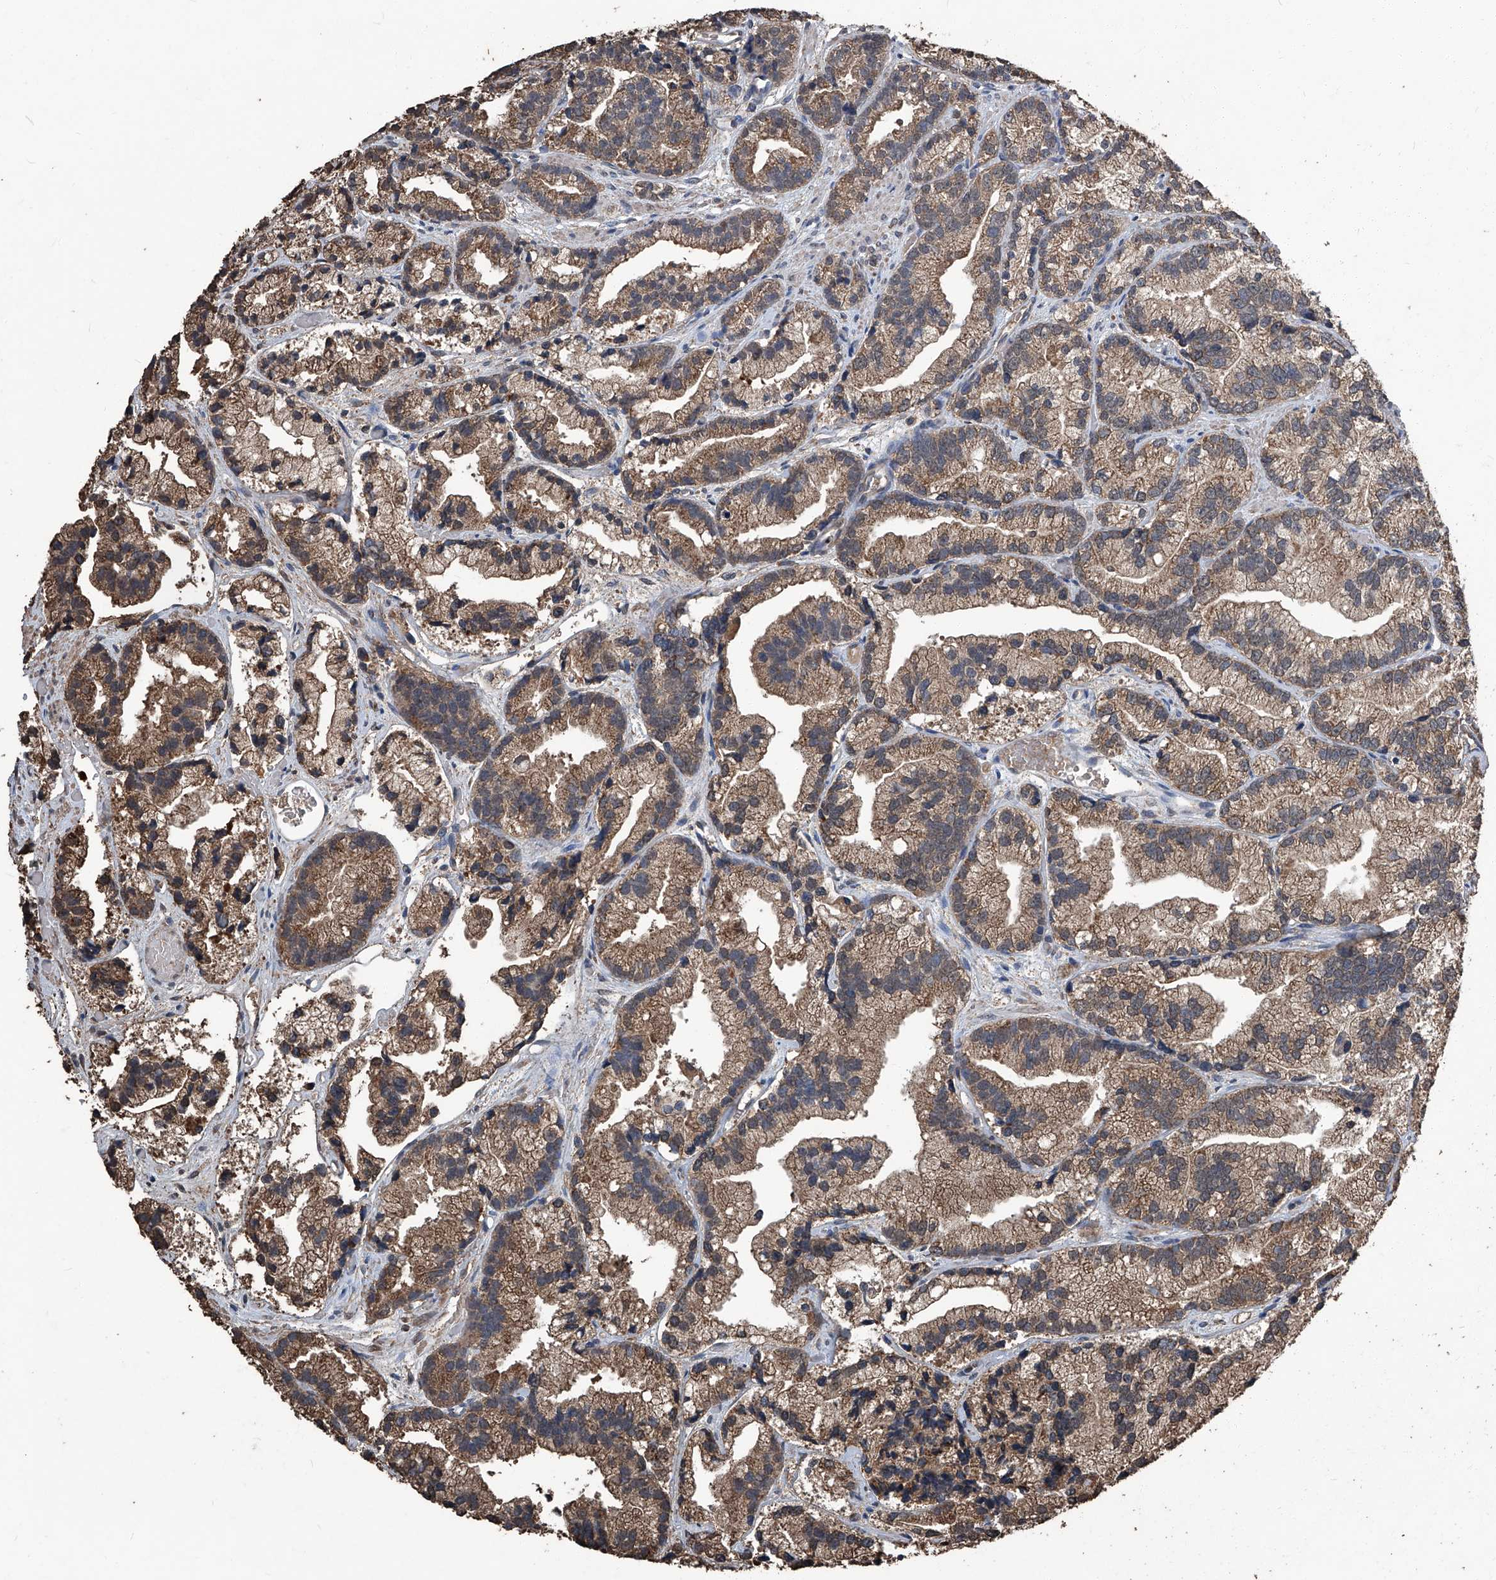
{"staining": {"intensity": "moderate", "quantity": ">75%", "location": "cytoplasmic/membranous"}, "tissue": "prostate cancer", "cell_type": "Tumor cells", "image_type": "cancer", "snomed": [{"axis": "morphology", "description": "Adenocarcinoma, Low grade"}, {"axis": "topography", "description": "Prostate"}], "caption": "The histopathology image demonstrates staining of prostate low-grade adenocarcinoma, revealing moderate cytoplasmic/membranous protein positivity (brown color) within tumor cells.", "gene": "STARD7", "patient": {"sex": "male", "age": 89}}